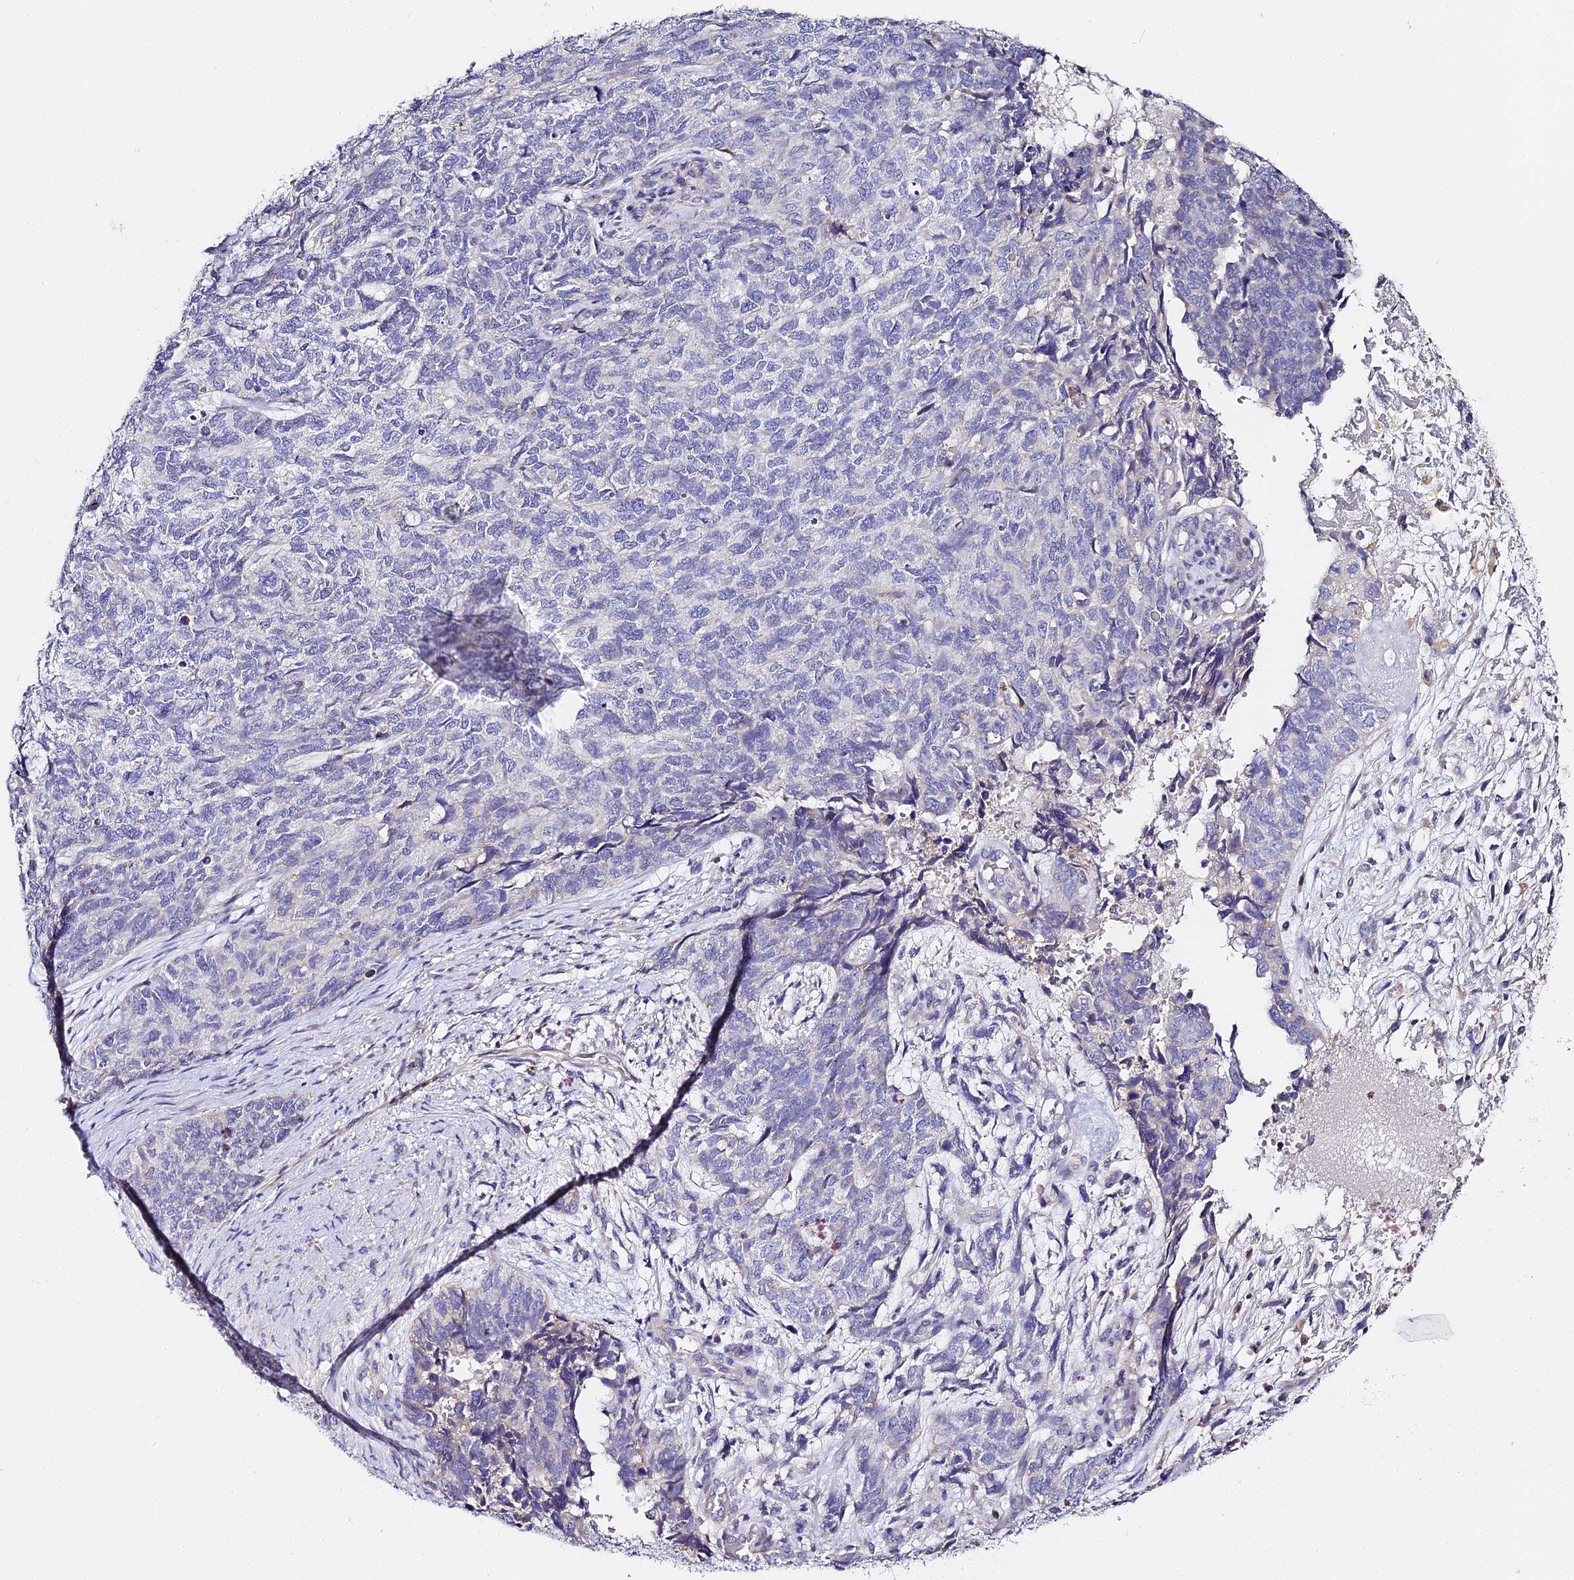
{"staining": {"intensity": "negative", "quantity": "none", "location": "none"}, "tissue": "cervical cancer", "cell_type": "Tumor cells", "image_type": "cancer", "snomed": [{"axis": "morphology", "description": "Squamous cell carcinoma, NOS"}, {"axis": "topography", "description": "Cervix"}], "caption": "This is an immunohistochemistry (IHC) image of human squamous cell carcinoma (cervical). There is no expression in tumor cells.", "gene": "SERP1", "patient": {"sex": "female", "age": 63}}